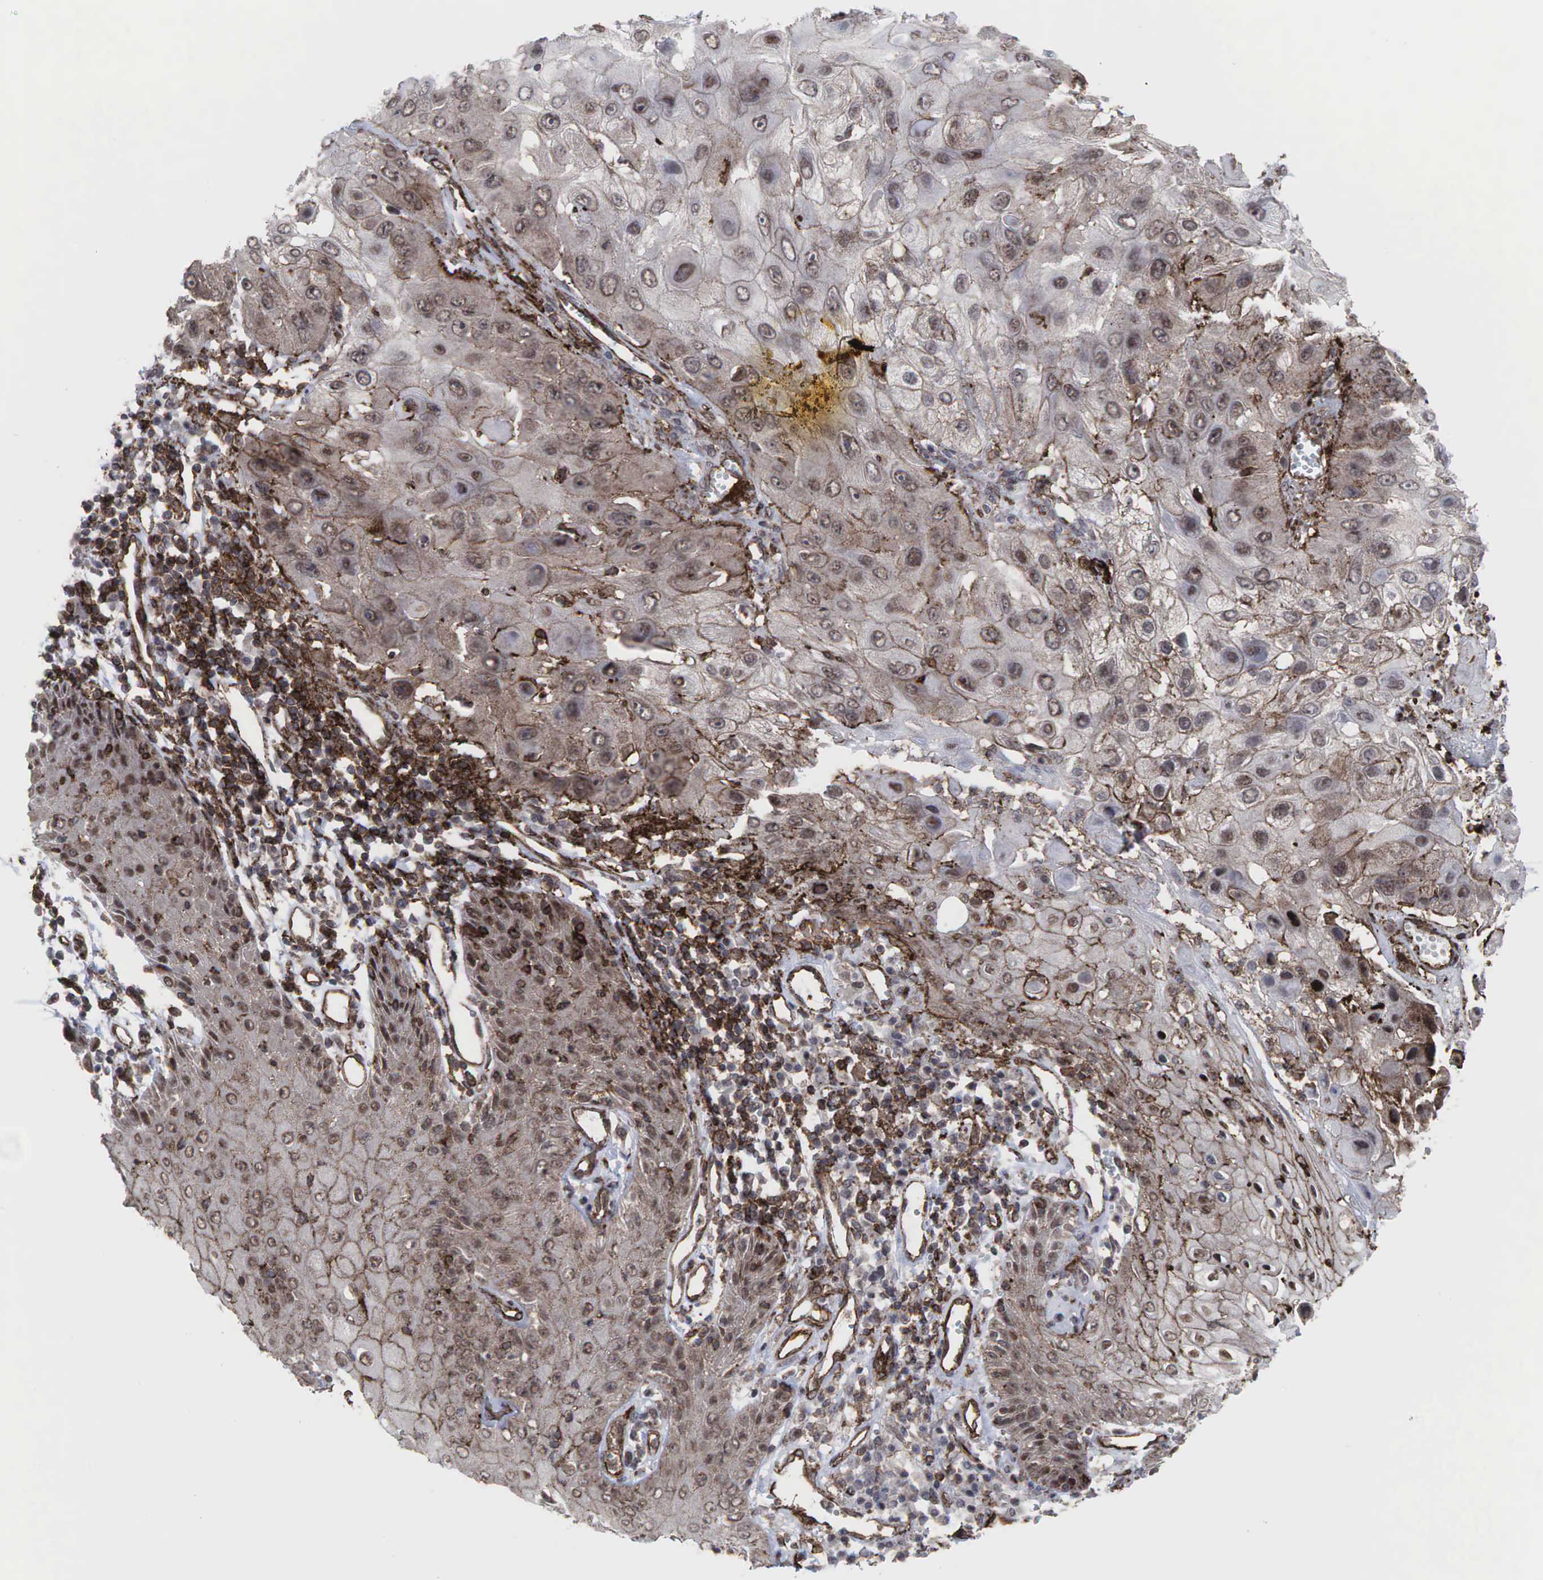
{"staining": {"intensity": "weak", "quantity": ">75%", "location": "cytoplasmic/membranous"}, "tissue": "skin cancer", "cell_type": "Tumor cells", "image_type": "cancer", "snomed": [{"axis": "morphology", "description": "Squamous cell carcinoma, NOS"}, {"axis": "topography", "description": "Skin"}, {"axis": "topography", "description": "Anal"}], "caption": "About >75% of tumor cells in skin cancer (squamous cell carcinoma) exhibit weak cytoplasmic/membranous protein positivity as visualized by brown immunohistochemical staining.", "gene": "GPRASP1", "patient": {"sex": "male", "age": 61}}